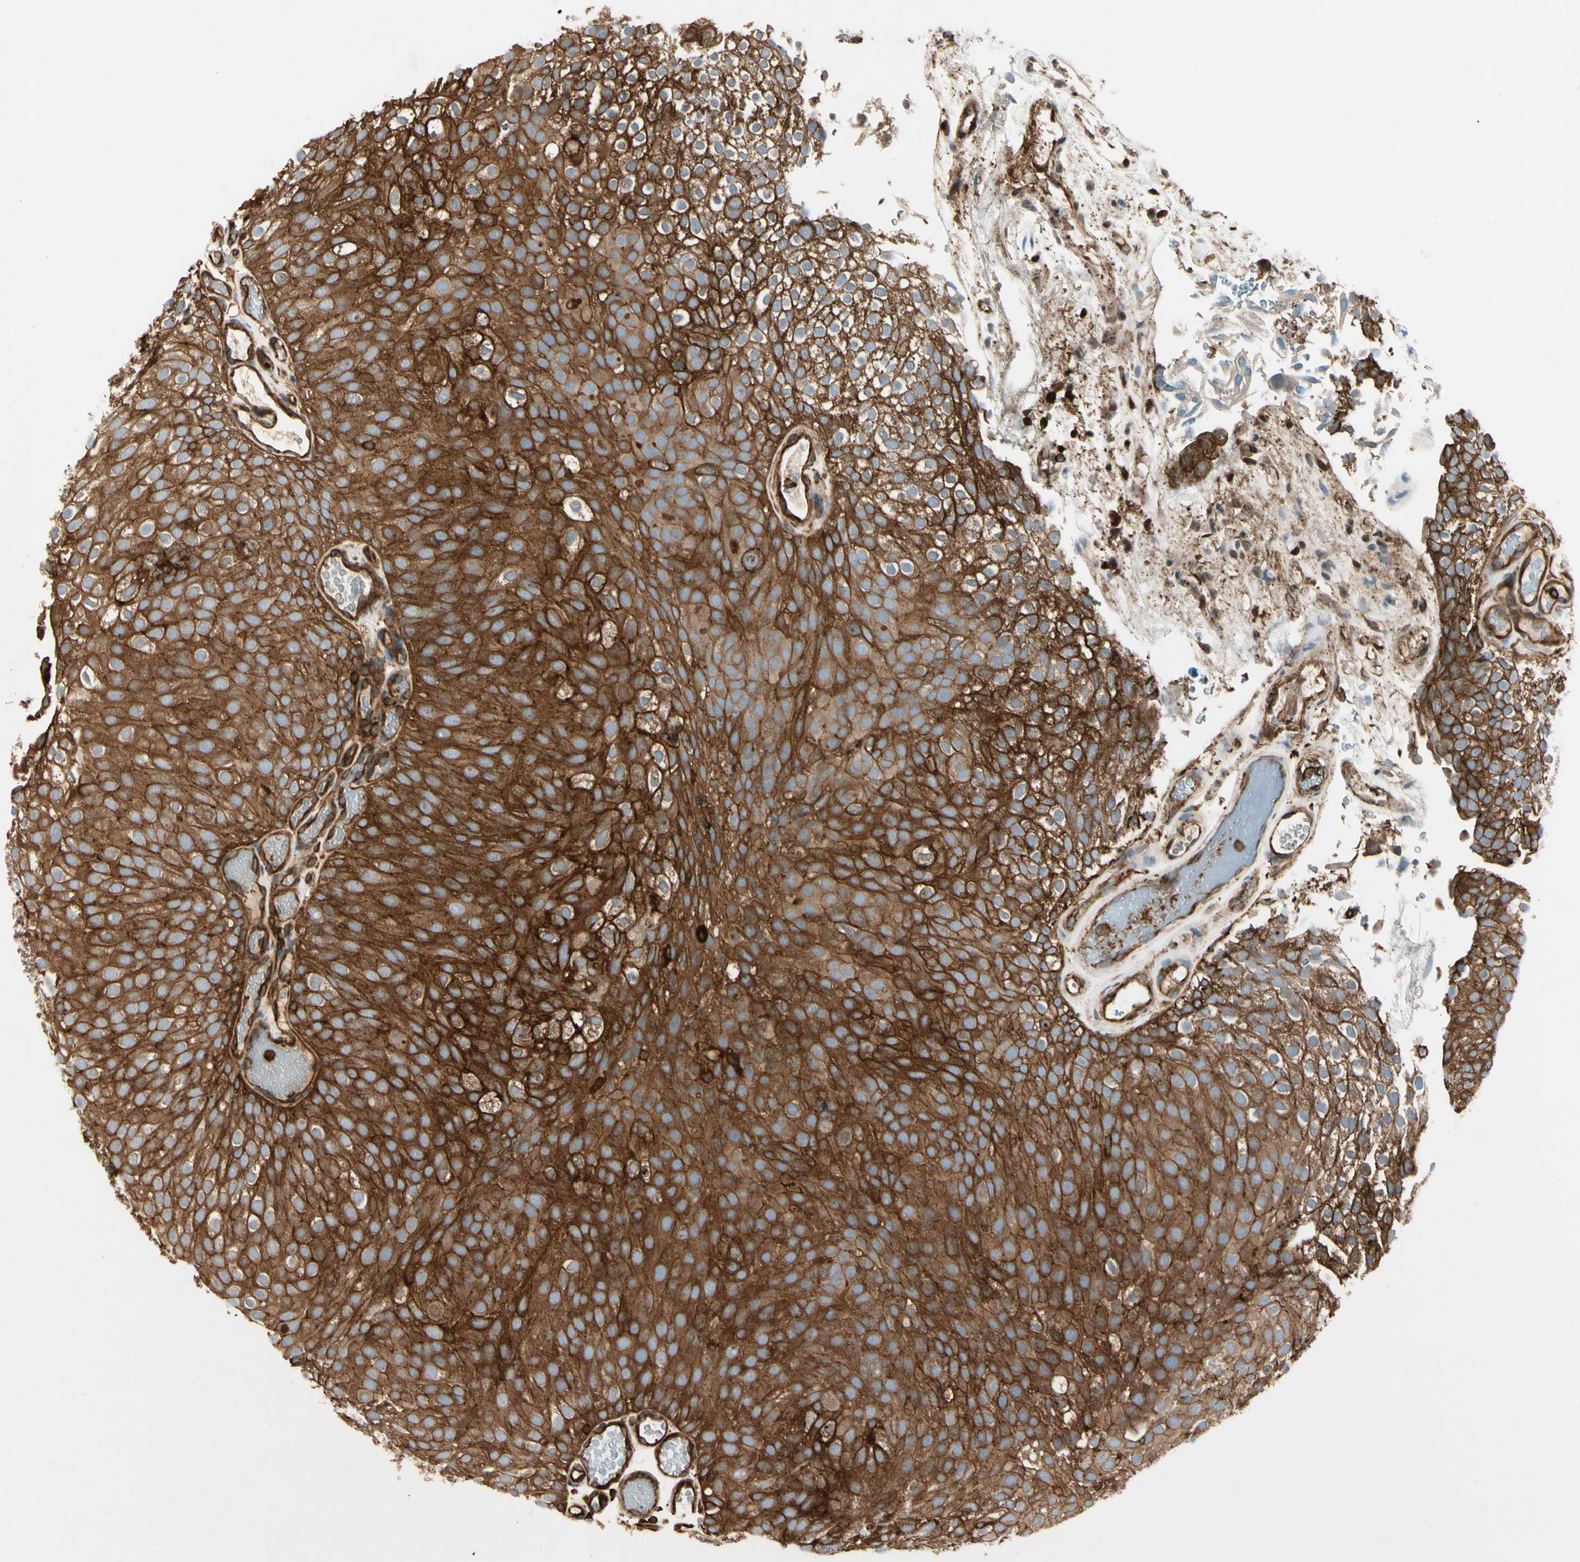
{"staining": {"intensity": "strong", "quantity": ">75%", "location": "cytoplasmic/membranous"}, "tissue": "urothelial cancer", "cell_type": "Tumor cells", "image_type": "cancer", "snomed": [{"axis": "morphology", "description": "Urothelial carcinoma, Low grade"}, {"axis": "topography", "description": "Urinary bladder"}], "caption": "Immunohistochemistry (IHC) photomicrograph of low-grade urothelial carcinoma stained for a protein (brown), which exhibits high levels of strong cytoplasmic/membranous positivity in approximately >75% of tumor cells.", "gene": "ARPC2", "patient": {"sex": "male", "age": 78}}